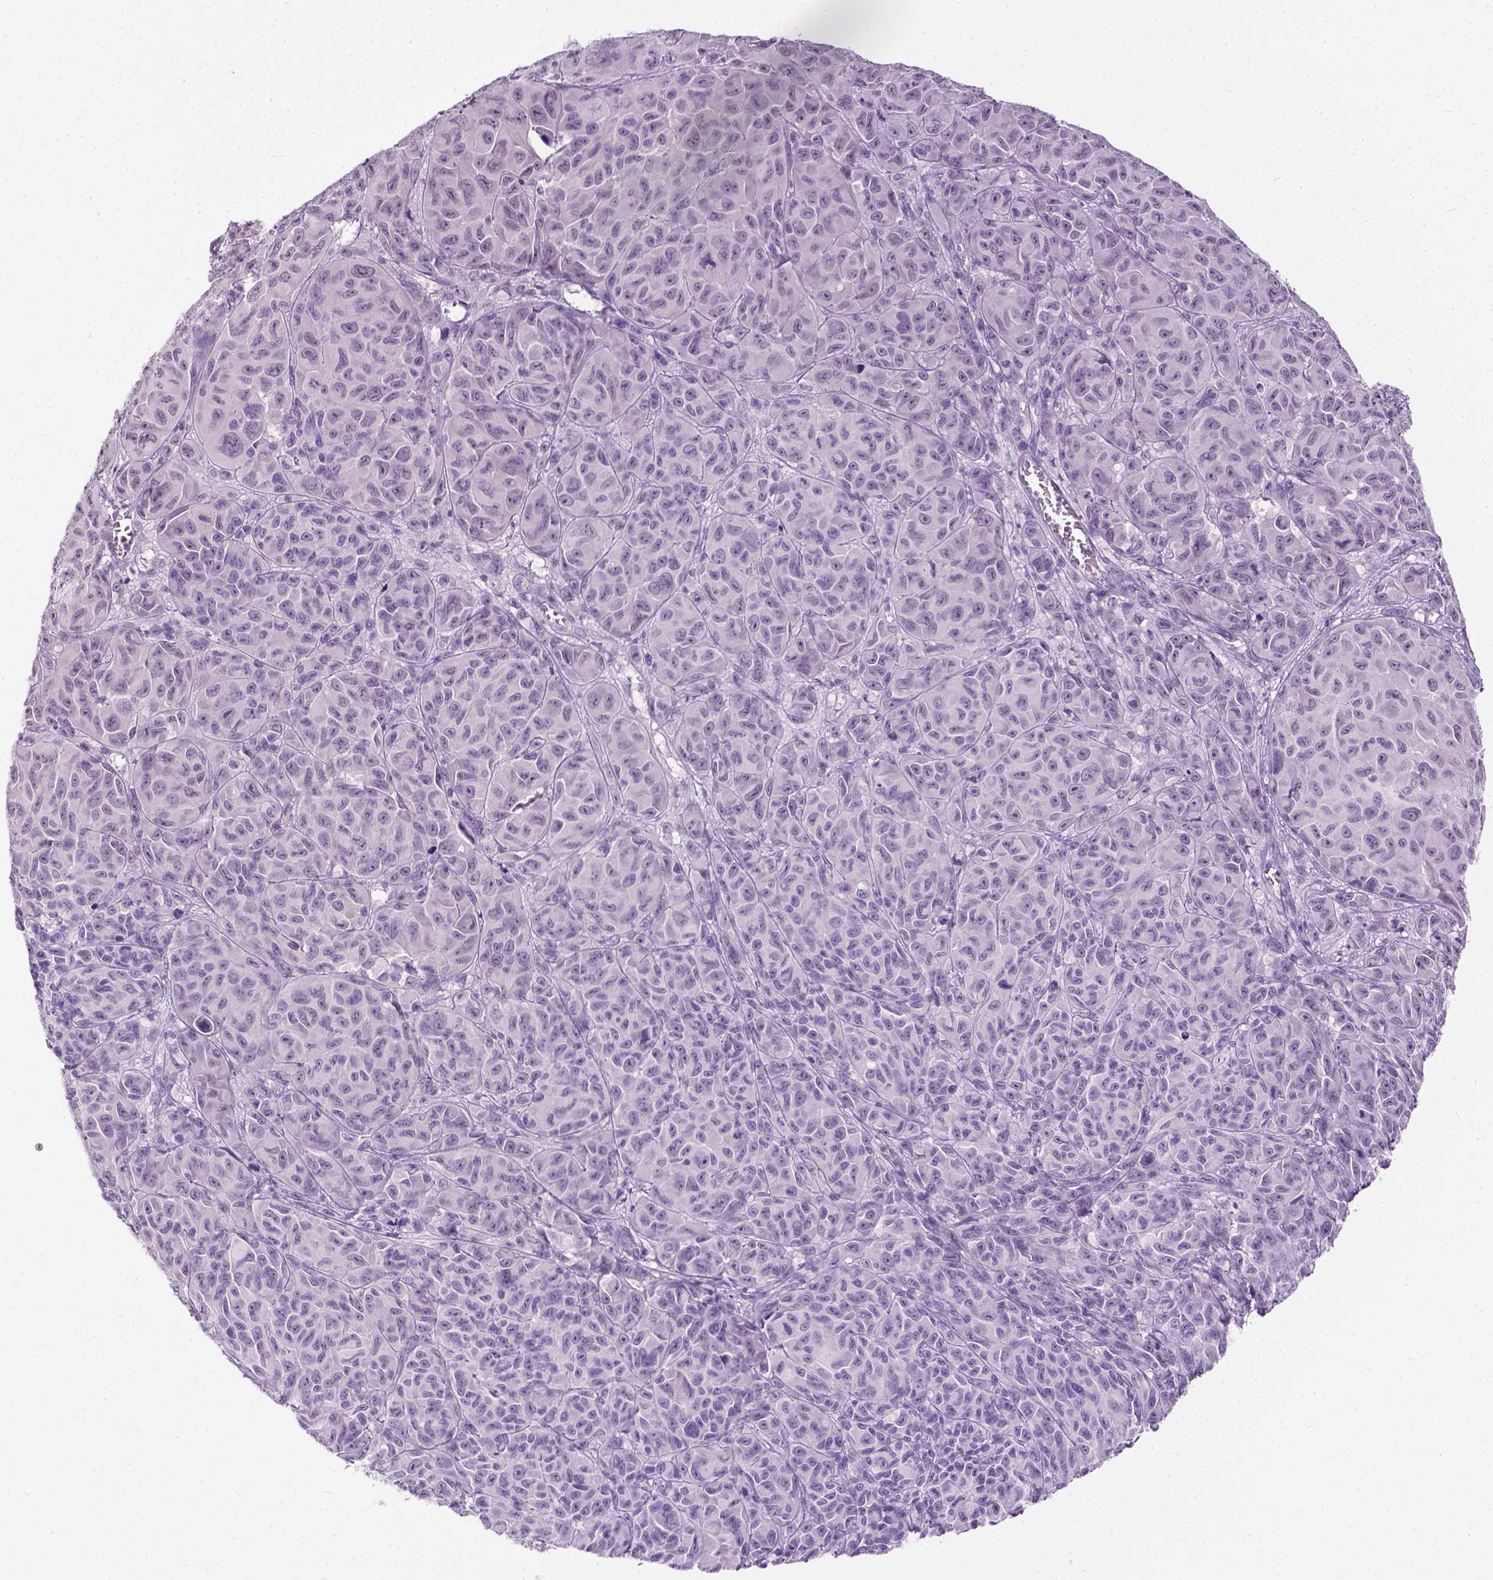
{"staining": {"intensity": "negative", "quantity": "none", "location": "none"}, "tissue": "melanoma", "cell_type": "Tumor cells", "image_type": "cancer", "snomed": [{"axis": "morphology", "description": "Malignant melanoma, NOS"}, {"axis": "topography", "description": "Vulva, labia, clitoris and Bartholin´s gland, NO"}], "caption": "Melanoma stained for a protein using immunohistochemistry (IHC) shows no positivity tumor cells.", "gene": "GPR37L1", "patient": {"sex": "female", "age": 75}}